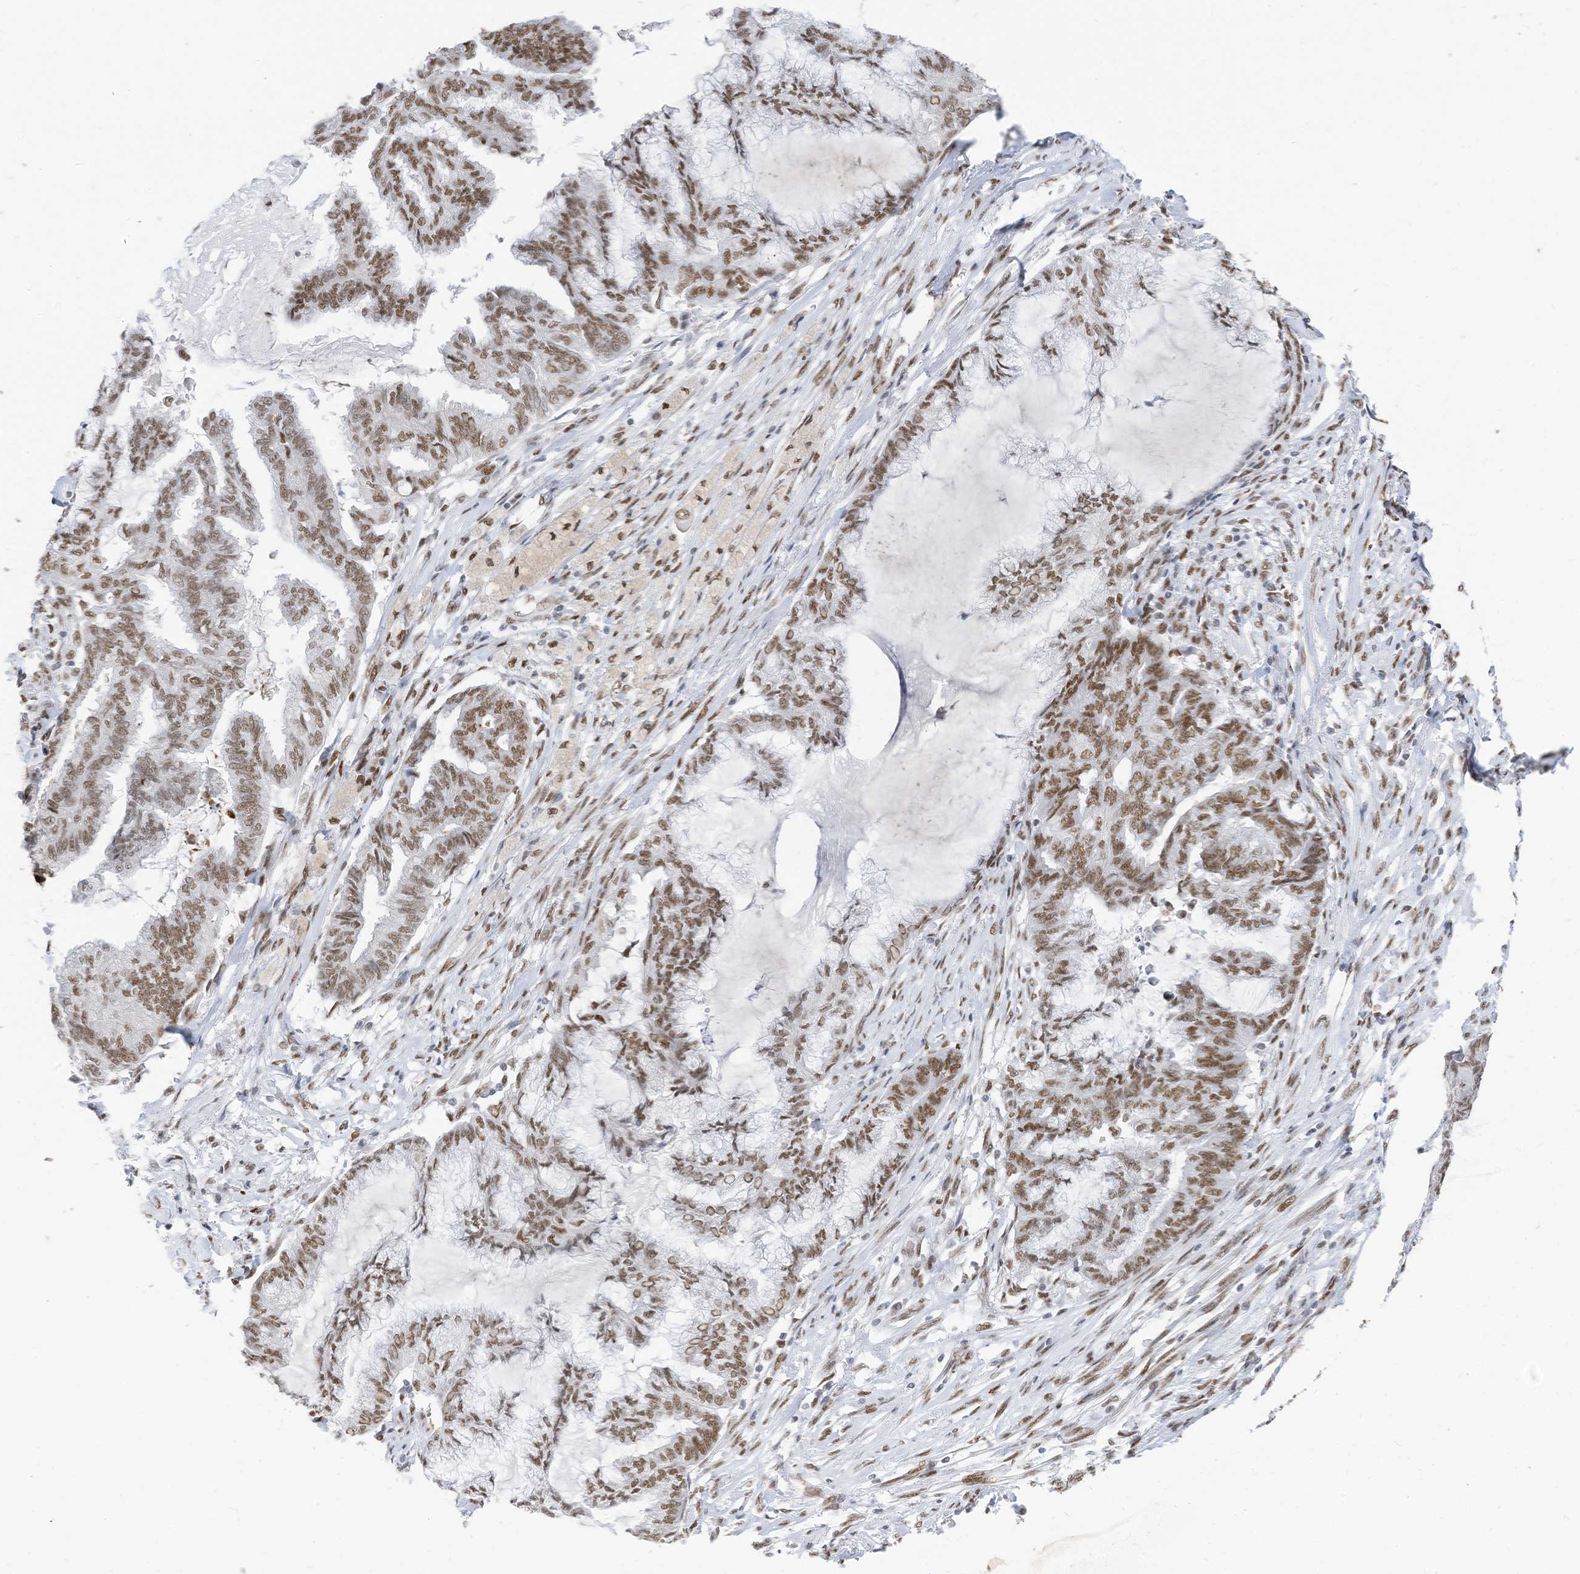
{"staining": {"intensity": "moderate", "quantity": ">75%", "location": "nuclear"}, "tissue": "endometrial cancer", "cell_type": "Tumor cells", "image_type": "cancer", "snomed": [{"axis": "morphology", "description": "Adenocarcinoma, NOS"}, {"axis": "topography", "description": "Endometrium"}], "caption": "Immunohistochemical staining of endometrial cancer (adenocarcinoma) reveals medium levels of moderate nuclear protein staining in approximately >75% of tumor cells.", "gene": "KHSRP", "patient": {"sex": "female", "age": 86}}